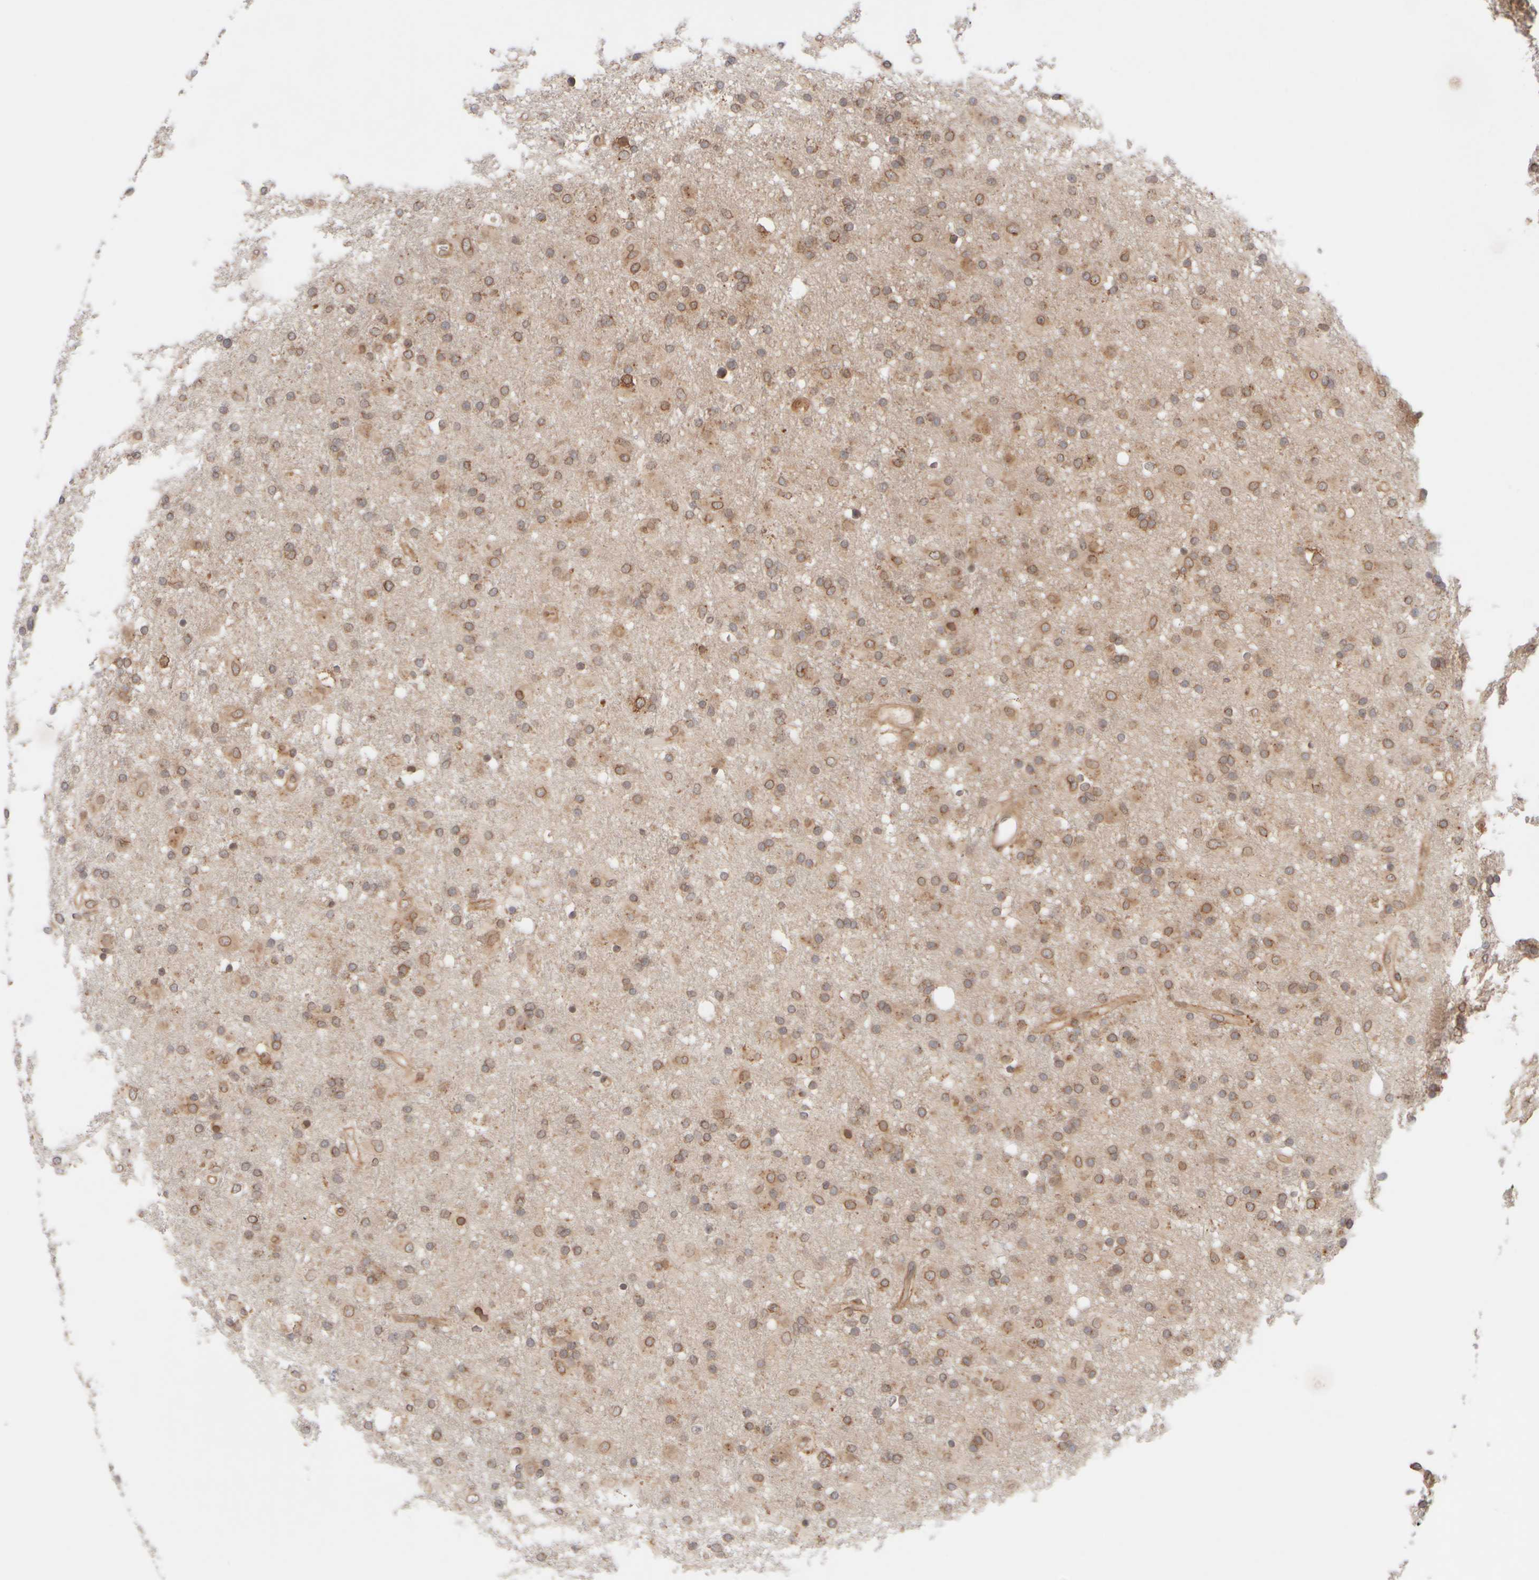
{"staining": {"intensity": "moderate", "quantity": ">75%", "location": "cytoplasmic/membranous"}, "tissue": "glioma", "cell_type": "Tumor cells", "image_type": "cancer", "snomed": [{"axis": "morphology", "description": "Glioma, malignant, Low grade"}, {"axis": "topography", "description": "Brain"}], "caption": "The micrograph exhibits immunohistochemical staining of malignant glioma (low-grade). There is moderate cytoplasmic/membranous positivity is identified in about >75% of tumor cells. Nuclei are stained in blue.", "gene": "GCN1", "patient": {"sex": "male", "age": 65}}